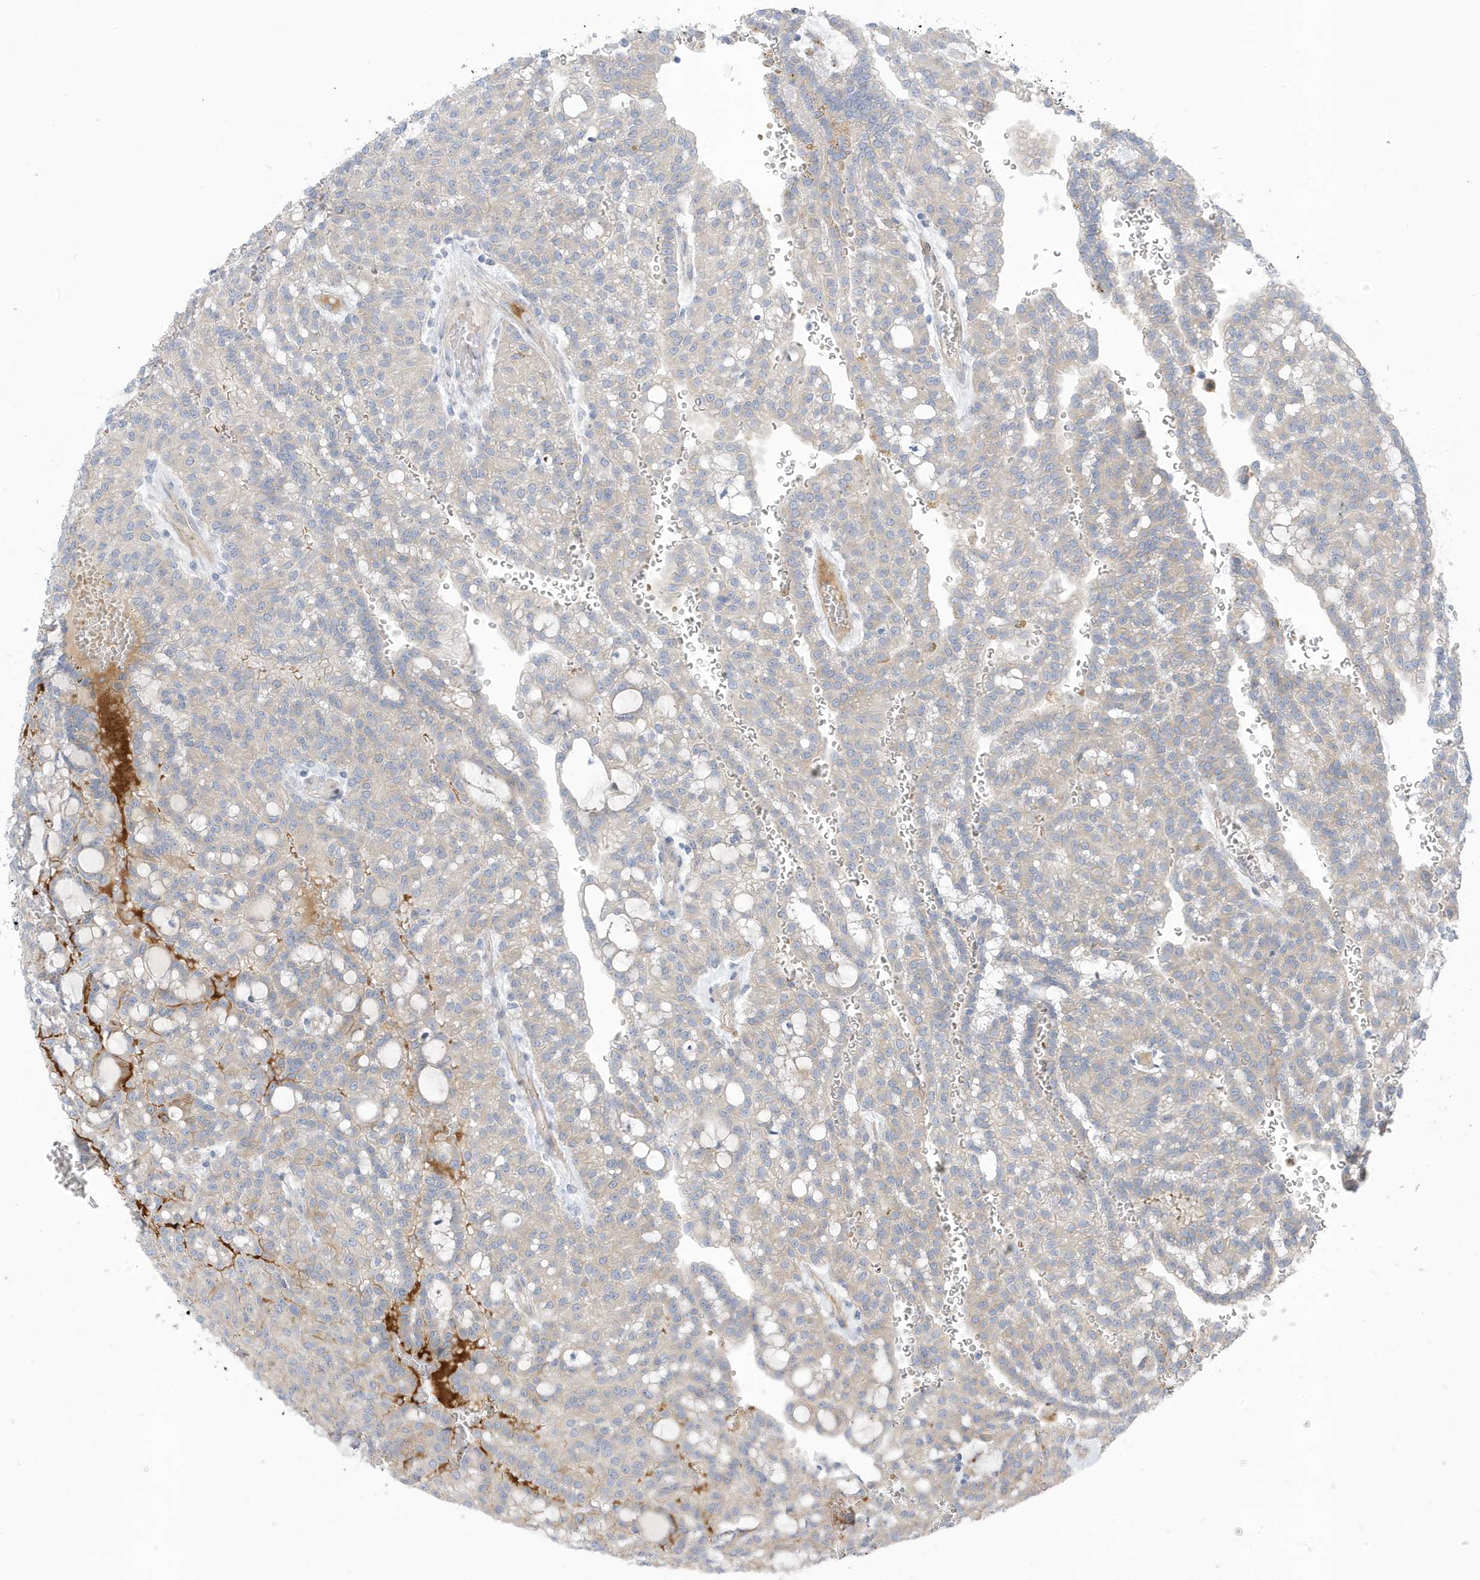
{"staining": {"intensity": "negative", "quantity": "none", "location": "none"}, "tissue": "renal cancer", "cell_type": "Tumor cells", "image_type": "cancer", "snomed": [{"axis": "morphology", "description": "Adenocarcinoma, NOS"}, {"axis": "topography", "description": "Kidney"}], "caption": "Immunohistochemical staining of human adenocarcinoma (renal) shows no significant expression in tumor cells.", "gene": "ATP13A5", "patient": {"sex": "male", "age": 63}}